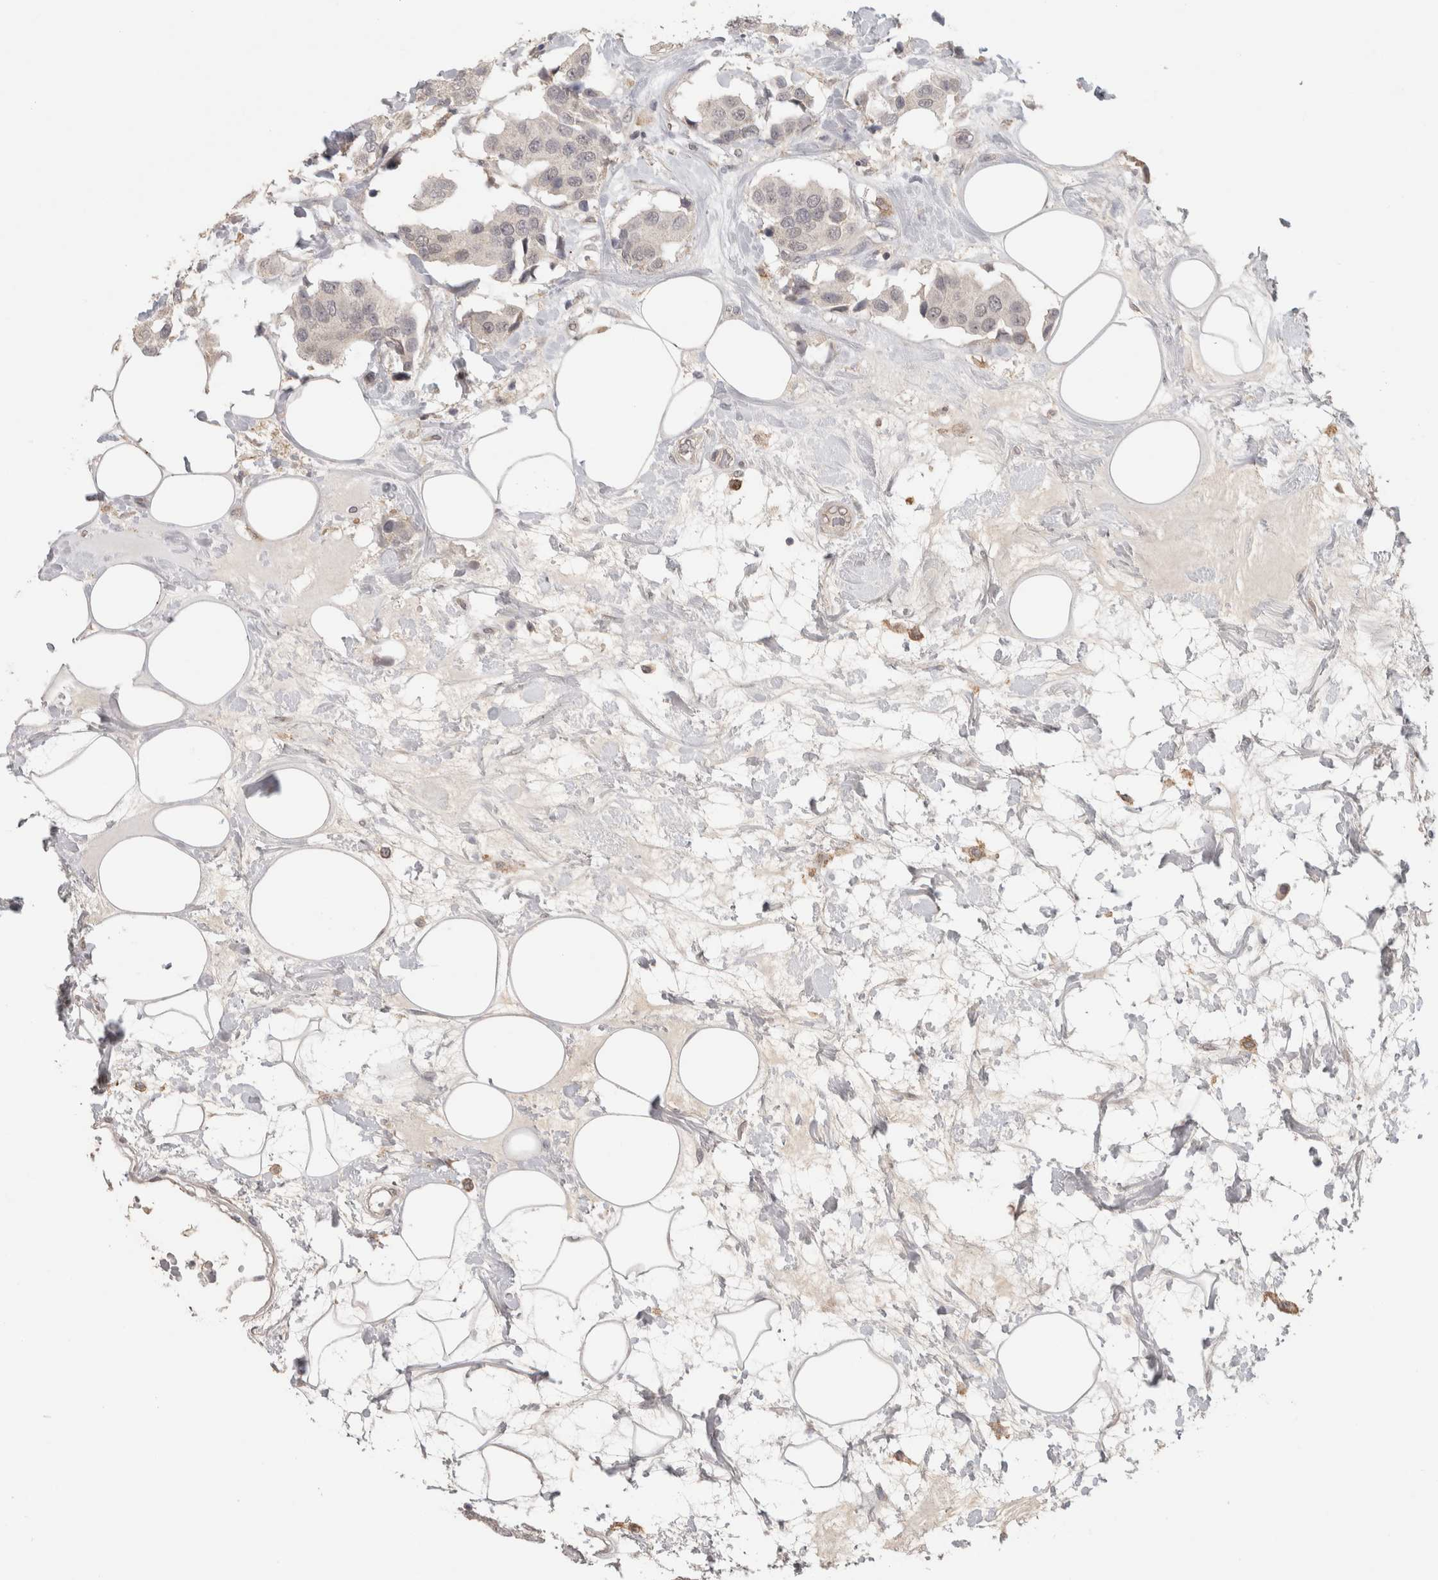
{"staining": {"intensity": "negative", "quantity": "none", "location": "none"}, "tissue": "breast cancer", "cell_type": "Tumor cells", "image_type": "cancer", "snomed": [{"axis": "morphology", "description": "Normal tissue, NOS"}, {"axis": "morphology", "description": "Duct carcinoma"}, {"axis": "topography", "description": "Breast"}], "caption": "There is no significant staining in tumor cells of breast cancer (invasive ductal carcinoma).", "gene": "HAVCR2", "patient": {"sex": "female", "age": 39}}